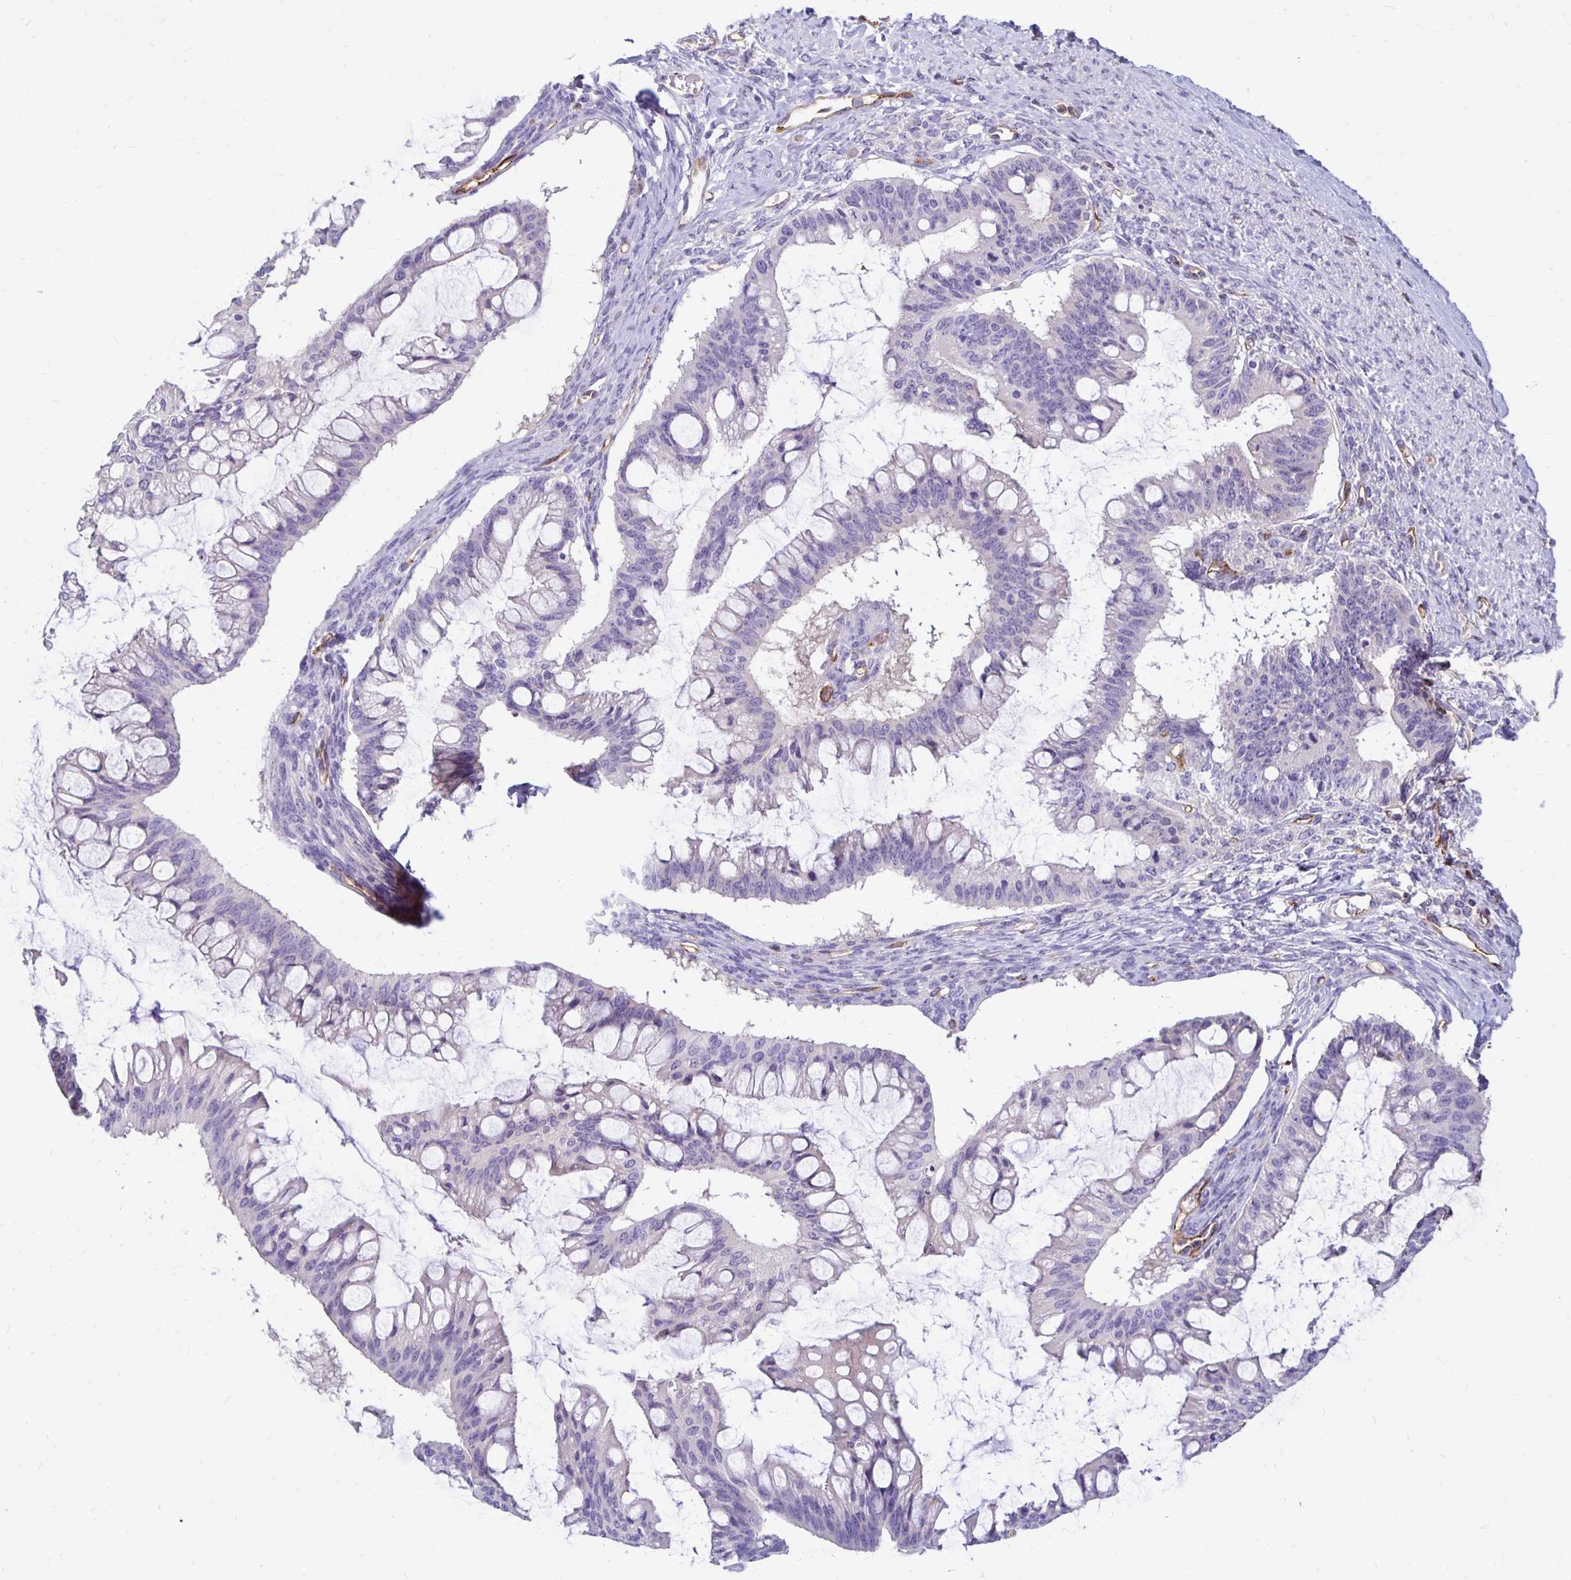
{"staining": {"intensity": "negative", "quantity": "none", "location": "none"}, "tissue": "ovarian cancer", "cell_type": "Tumor cells", "image_type": "cancer", "snomed": [{"axis": "morphology", "description": "Cystadenocarcinoma, mucinous, NOS"}, {"axis": "topography", "description": "Ovary"}], "caption": "This is an IHC micrograph of ovarian cancer. There is no positivity in tumor cells.", "gene": "TTYH1", "patient": {"sex": "female", "age": 73}}